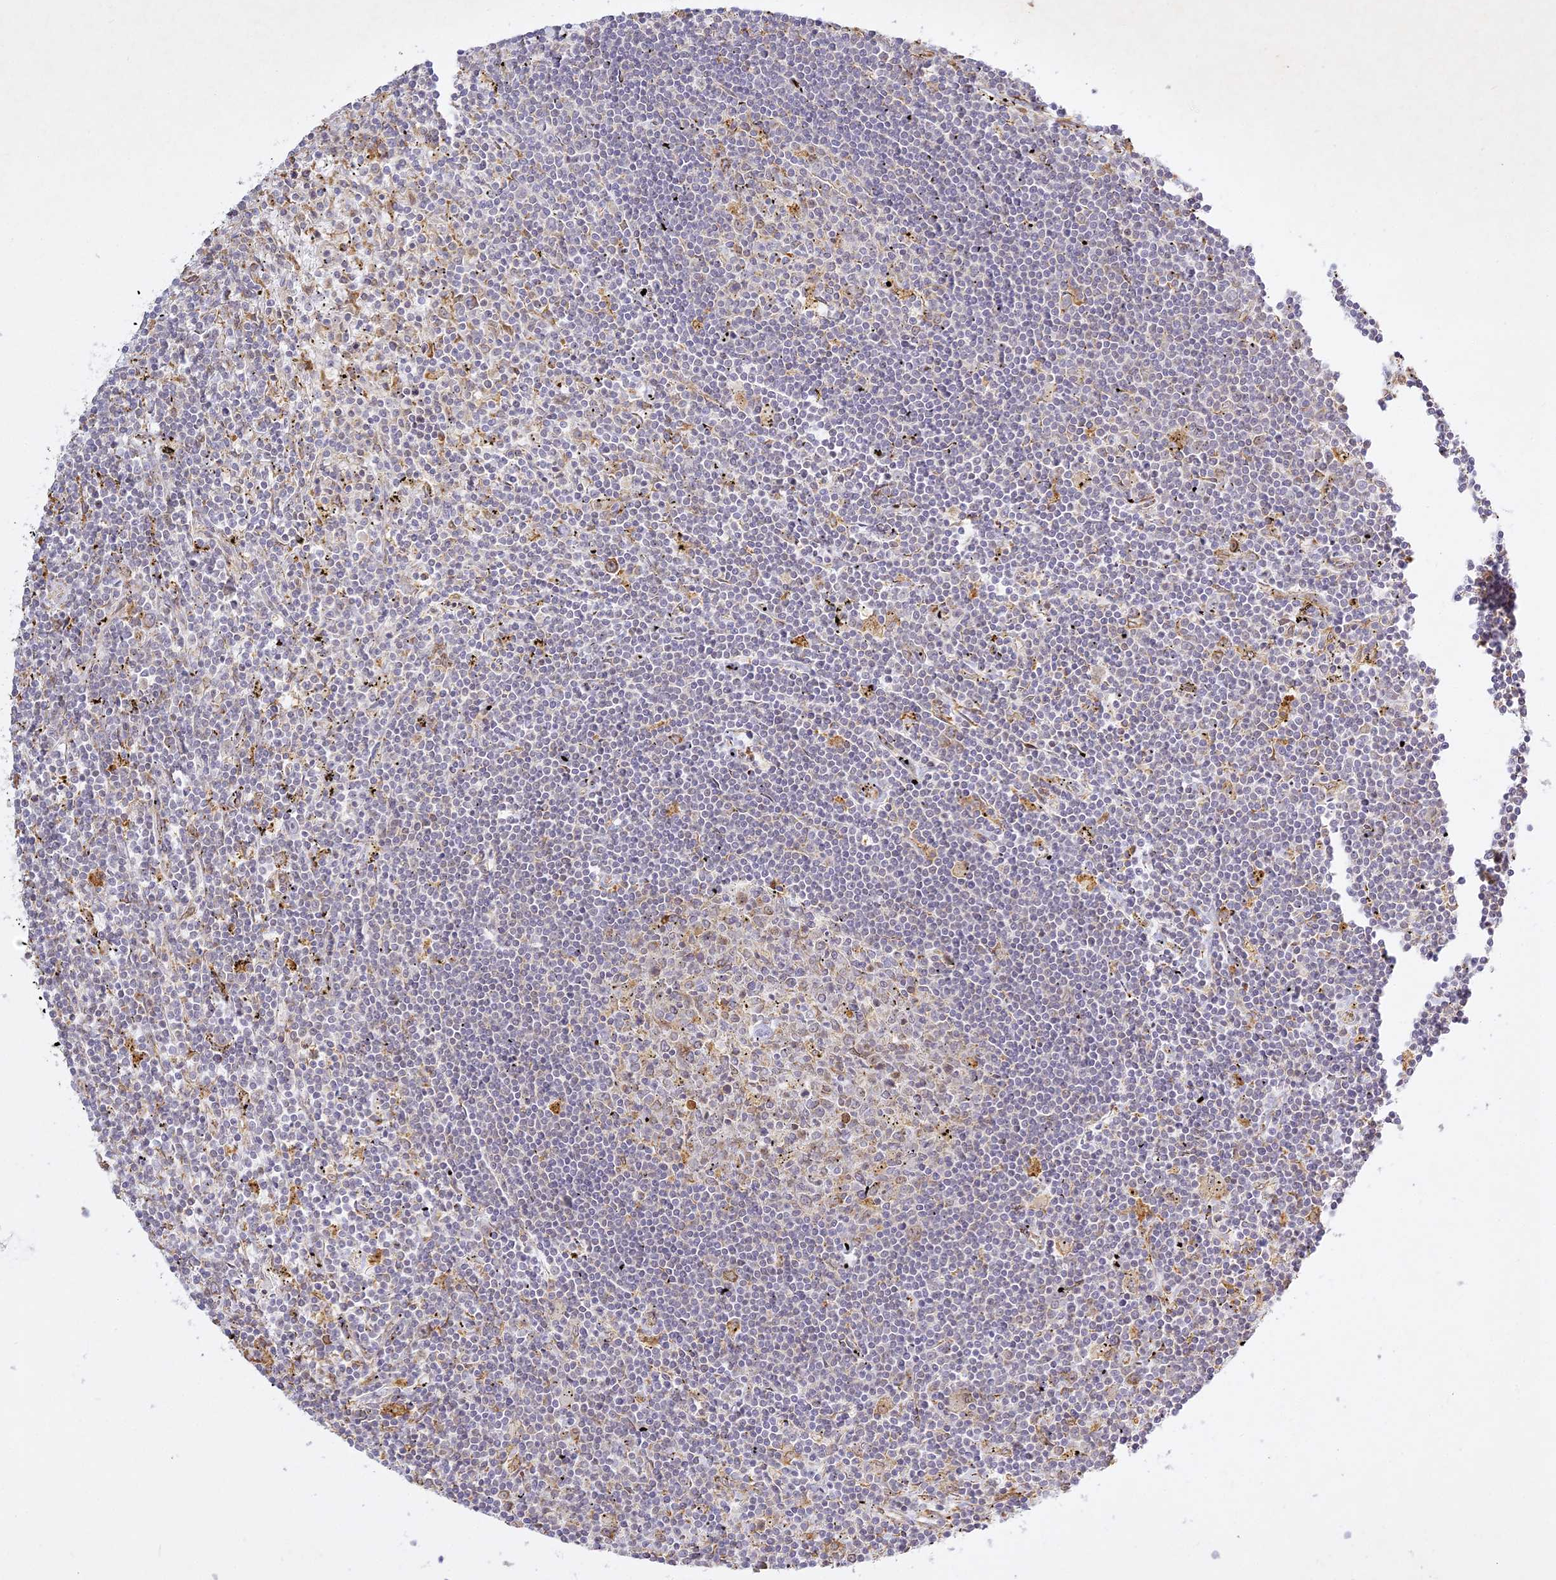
{"staining": {"intensity": "negative", "quantity": "none", "location": "none"}, "tissue": "lymphoma", "cell_type": "Tumor cells", "image_type": "cancer", "snomed": [{"axis": "morphology", "description": "Malignant lymphoma, non-Hodgkin's type, Low grade"}, {"axis": "topography", "description": "Spleen"}], "caption": "Immunohistochemical staining of low-grade malignant lymphoma, non-Hodgkin's type demonstrates no significant positivity in tumor cells. The staining was performed using DAB to visualize the protein expression in brown, while the nuclei were stained in blue with hematoxylin (Magnification: 20x).", "gene": "SLC30A5", "patient": {"sex": "male", "age": 76}}